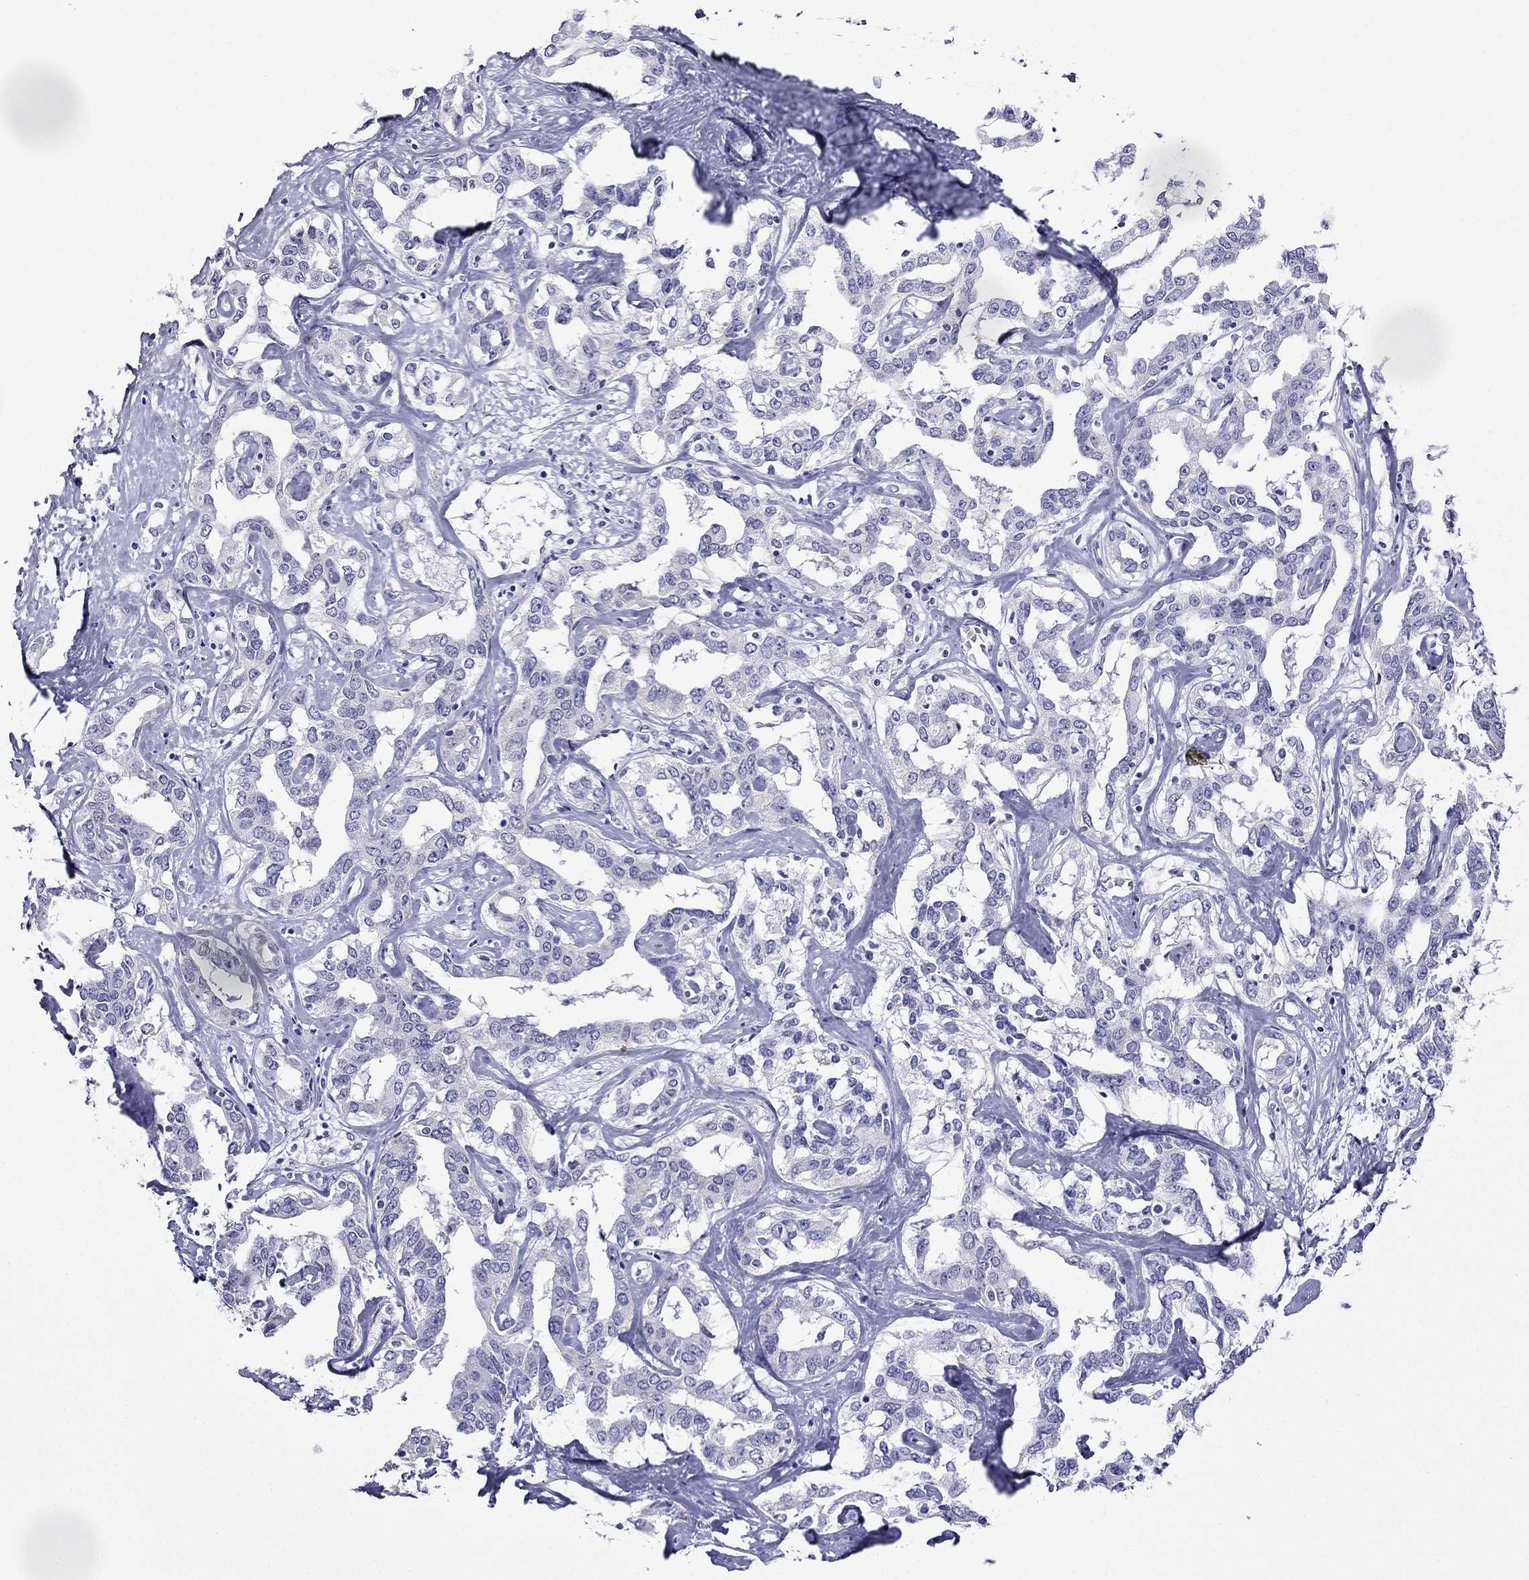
{"staining": {"intensity": "negative", "quantity": "none", "location": "none"}, "tissue": "liver cancer", "cell_type": "Tumor cells", "image_type": "cancer", "snomed": [{"axis": "morphology", "description": "Cholangiocarcinoma"}, {"axis": "topography", "description": "Liver"}], "caption": "DAB immunohistochemical staining of liver cancer exhibits no significant expression in tumor cells. (DAB (3,3'-diaminobenzidine) IHC with hematoxylin counter stain).", "gene": "MGP", "patient": {"sex": "male", "age": 59}}